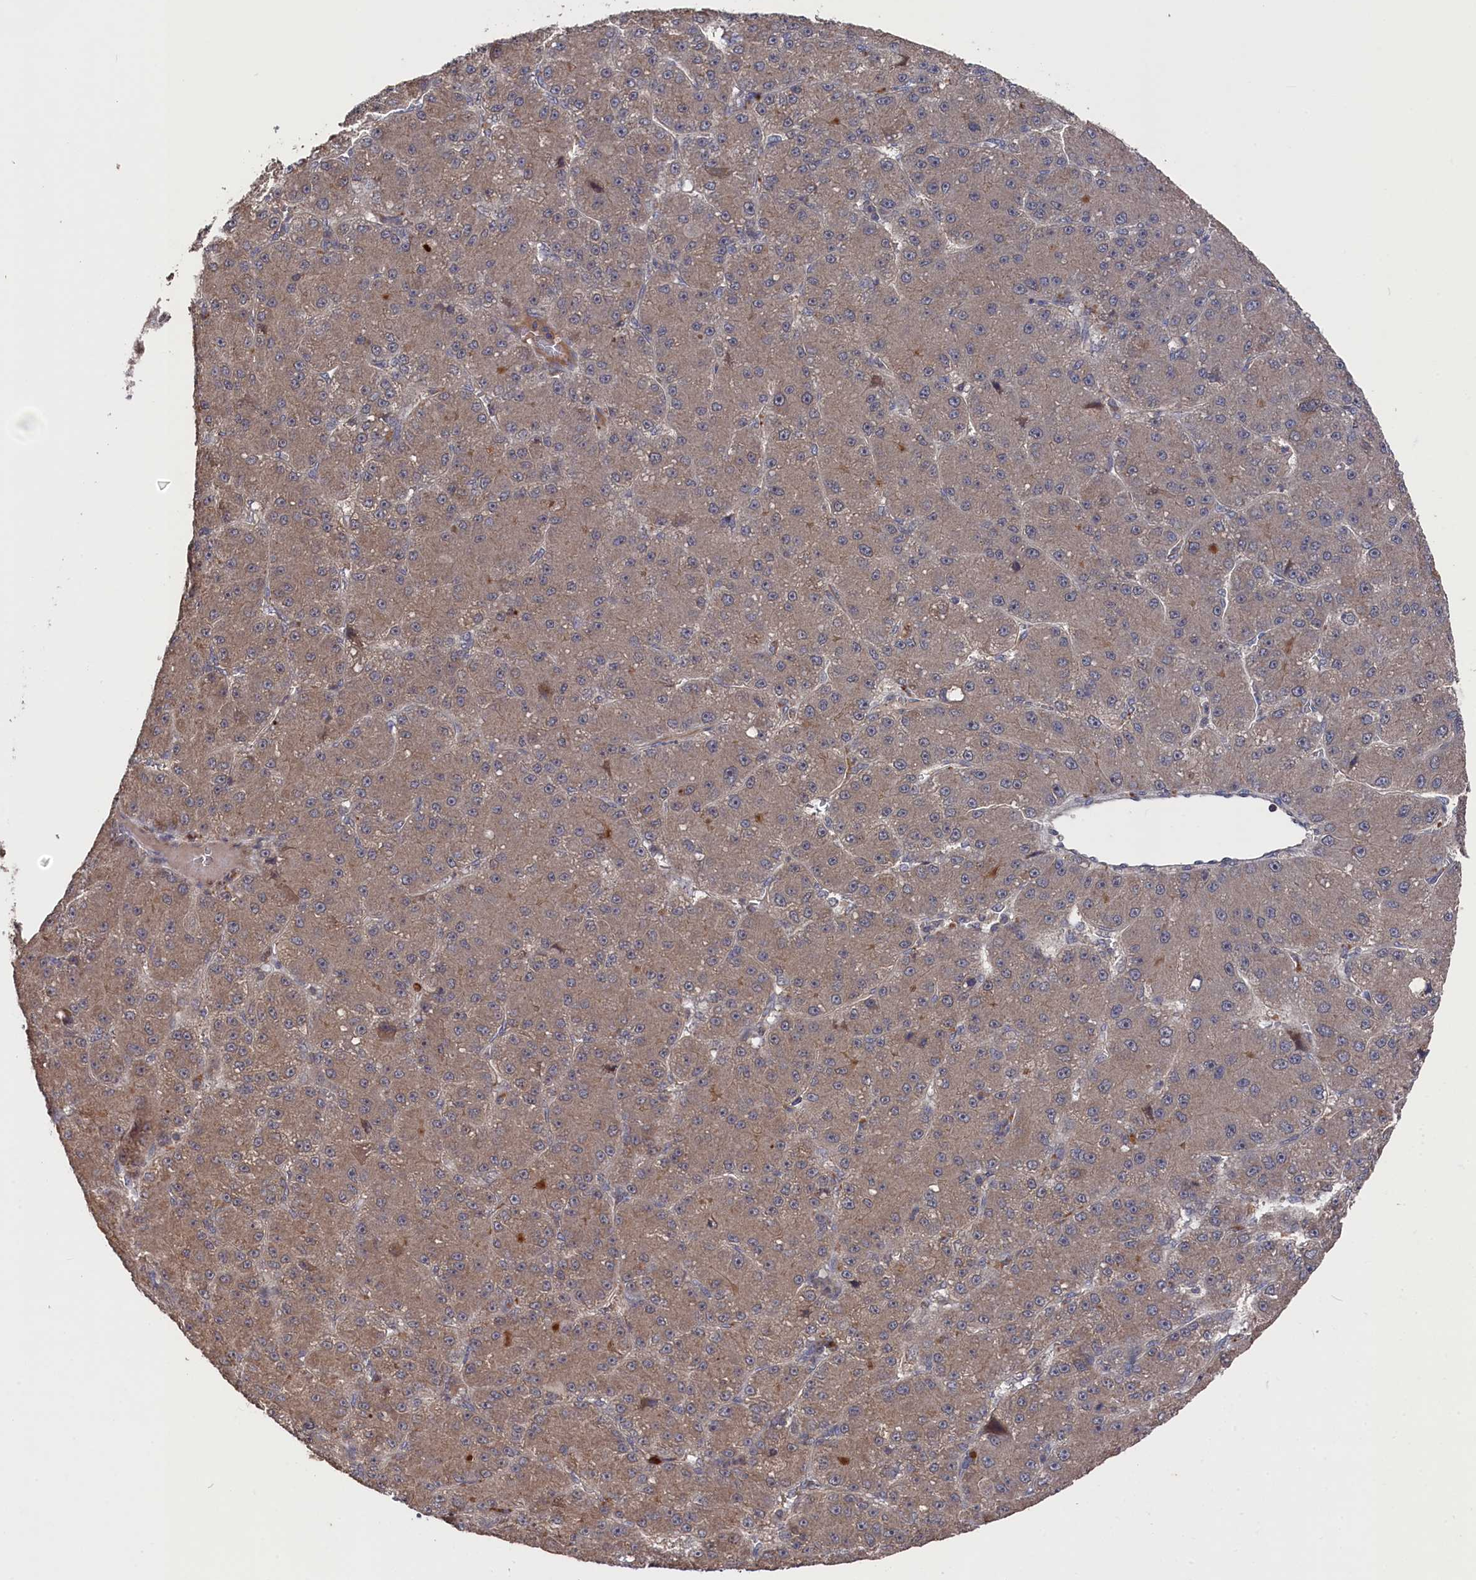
{"staining": {"intensity": "moderate", "quantity": ">75%", "location": "cytoplasmic/membranous"}, "tissue": "liver cancer", "cell_type": "Tumor cells", "image_type": "cancer", "snomed": [{"axis": "morphology", "description": "Carcinoma, Hepatocellular, NOS"}, {"axis": "topography", "description": "Liver"}], "caption": "Brown immunohistochemical staining in liver cancer (hepatocellular carcinoma) displays moderate cytoplasmic/membranous staining in approximately >75% of tumor cells. (Brightfield microscopy of DAB IHC at high magnification).", "gene": "TMC5", "patient": {"sex": "male", "age": 67}}